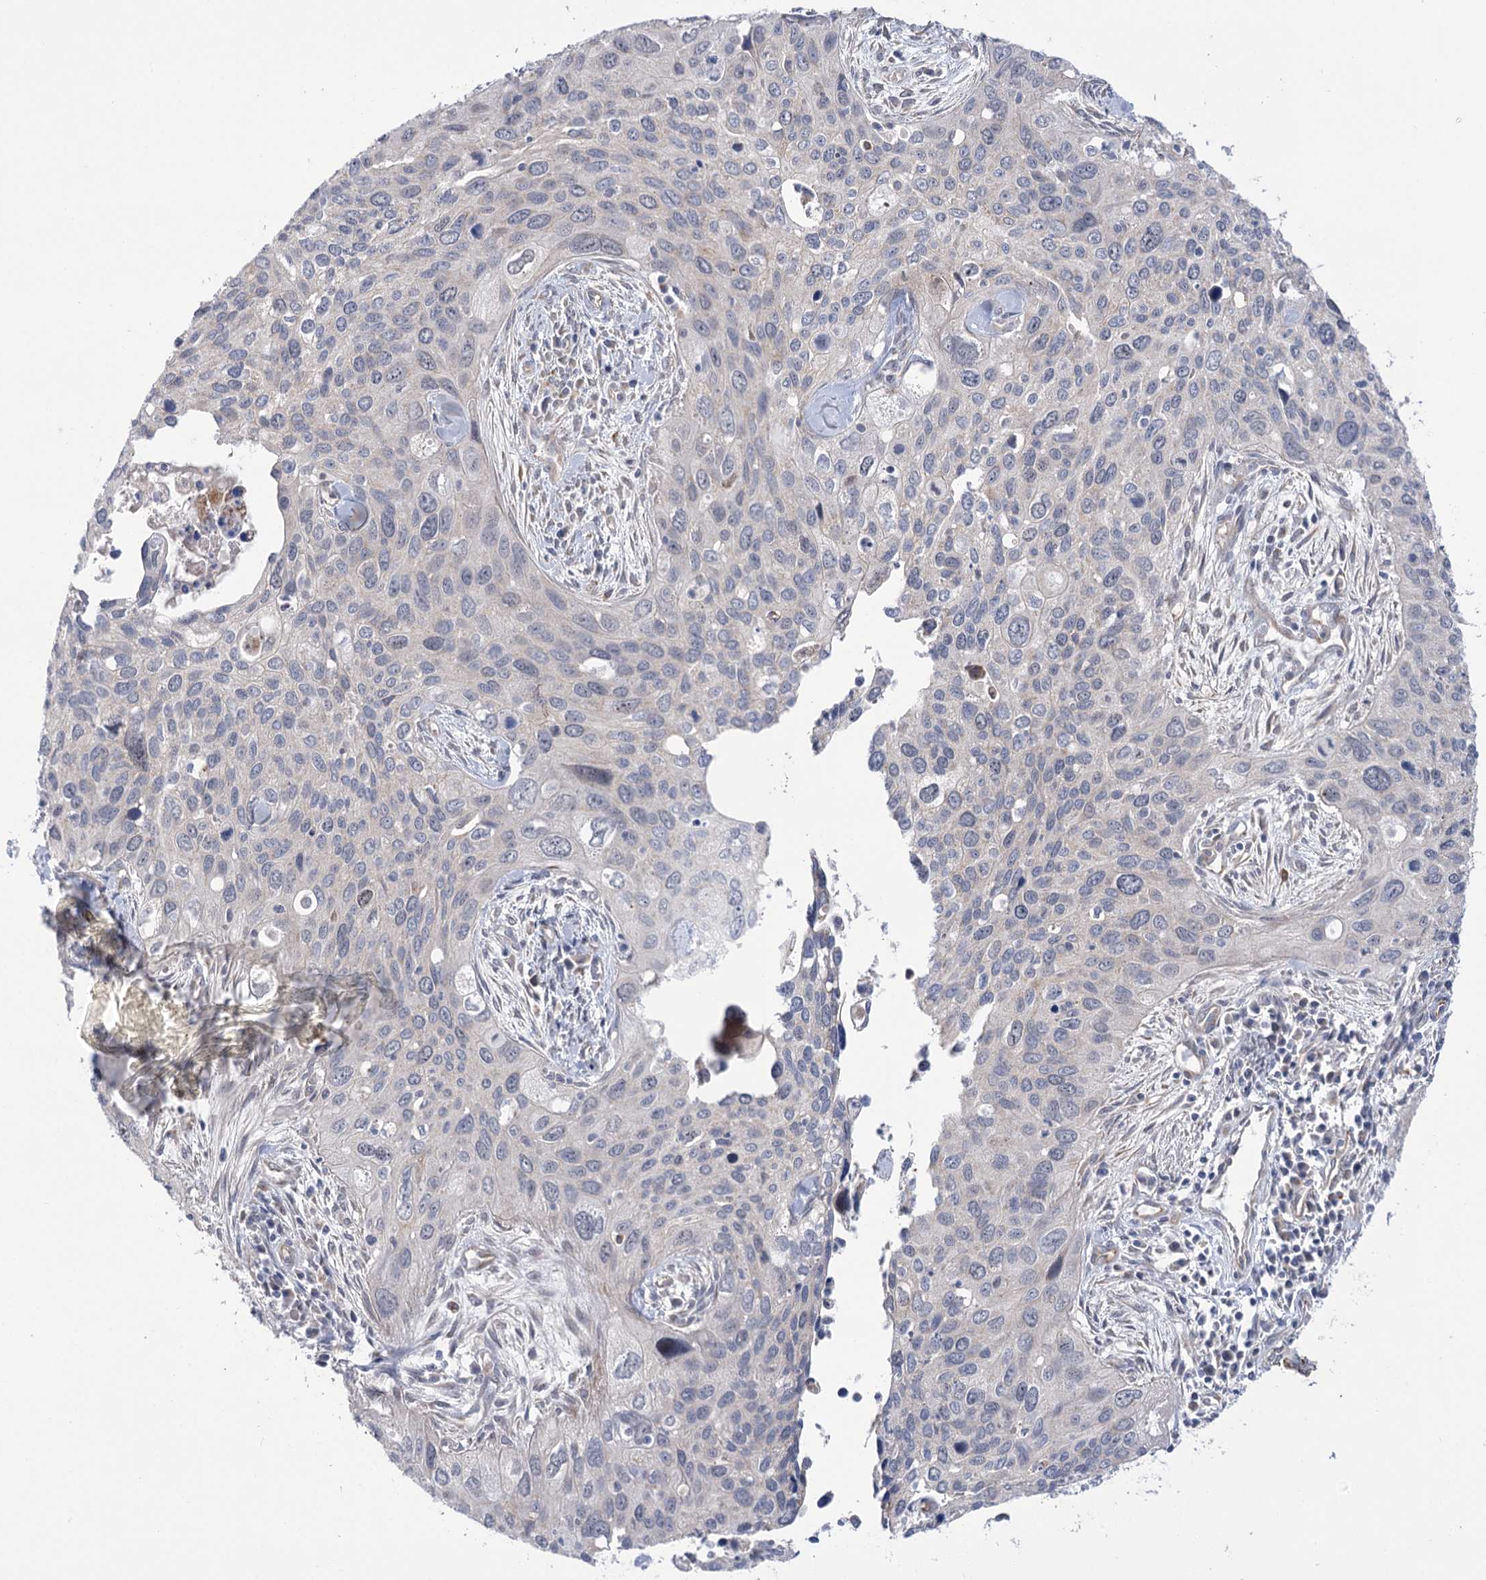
{"staining": {"intensity": "negative", "quantity": "none", "location": "none"}, "tissue": "cervical cancer", "cell_type": "Tumor cells", "image_type": "cancer", "snomed": [{"axis": "morphology", "description": "Squamous cell carcinoma, NOS"}, {"axis": "topography", "description": "Cervix"}], "caption": "High magnification brightfield microscopy of cervical squamous cell carcinoma stained with DAB (3,3'-diaminobenzidine) (brown) and counterstained with hematoxylin (blue): tumor cells show no significant staining.", "gene": "ECHDC3", "patient": {"sex": "female", "age": 55}}